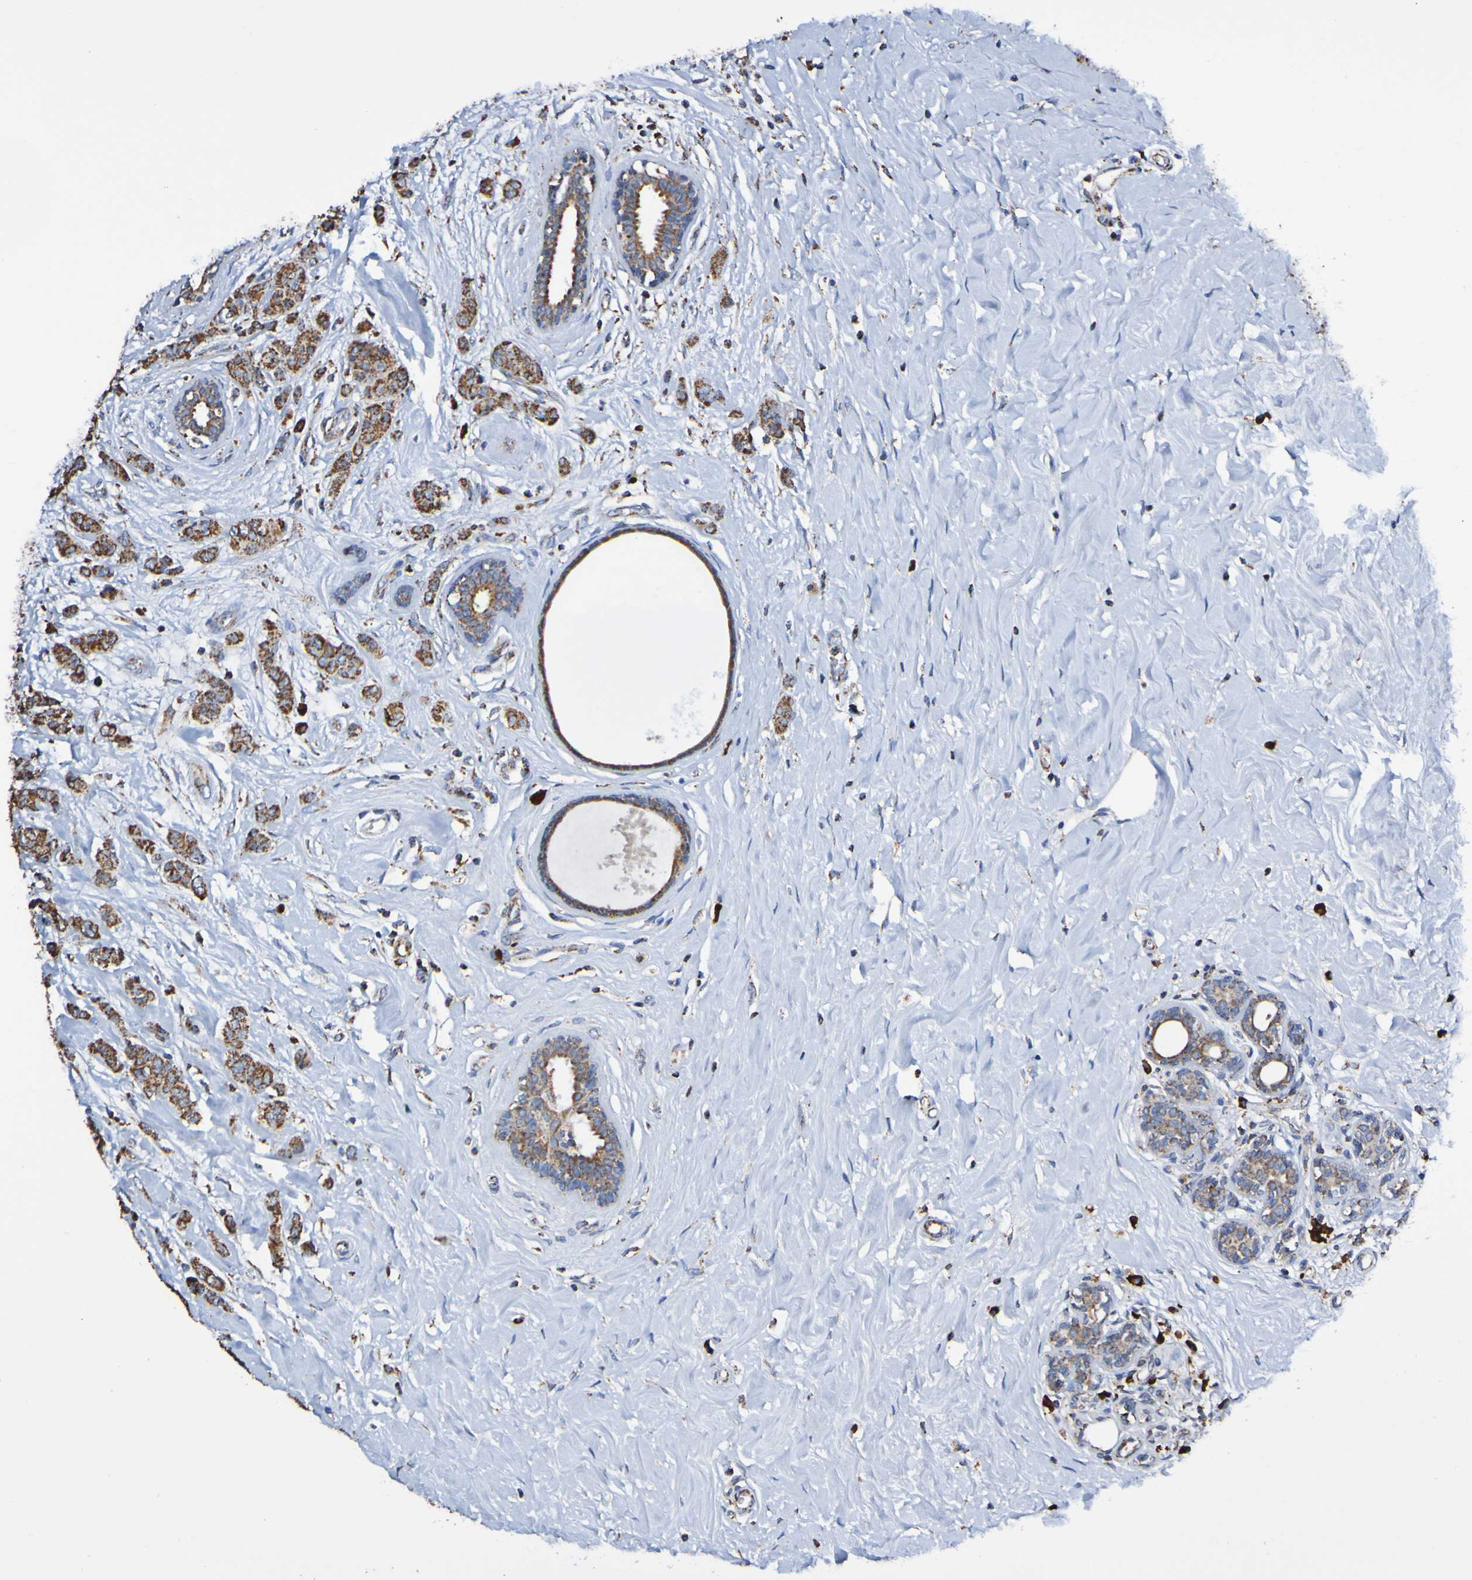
{"staining": {"intensity": "strong", "quantity": ">75%", "location": "cytoplasmic/membranous"}, "tissue": "breast cancer", "cell_type": "Tumor cells", "image_type": "cancer", "snomed": [{"axis": "morphology", "description": "Normal tissue, NOS"}, {"axis": "morphology", "description": "Duct carcinoma"}, {"axis": "topography", "description": "Breast"}], "caption": "This is an image of immunohistochemistry (IHC) staining of intraductal carcinoma (breast), which shows strong expression in the cytoplasmic/membranous of tumor cells.", "gene": "IL18R1", "patient": {"sex": "female", "age": 40}}